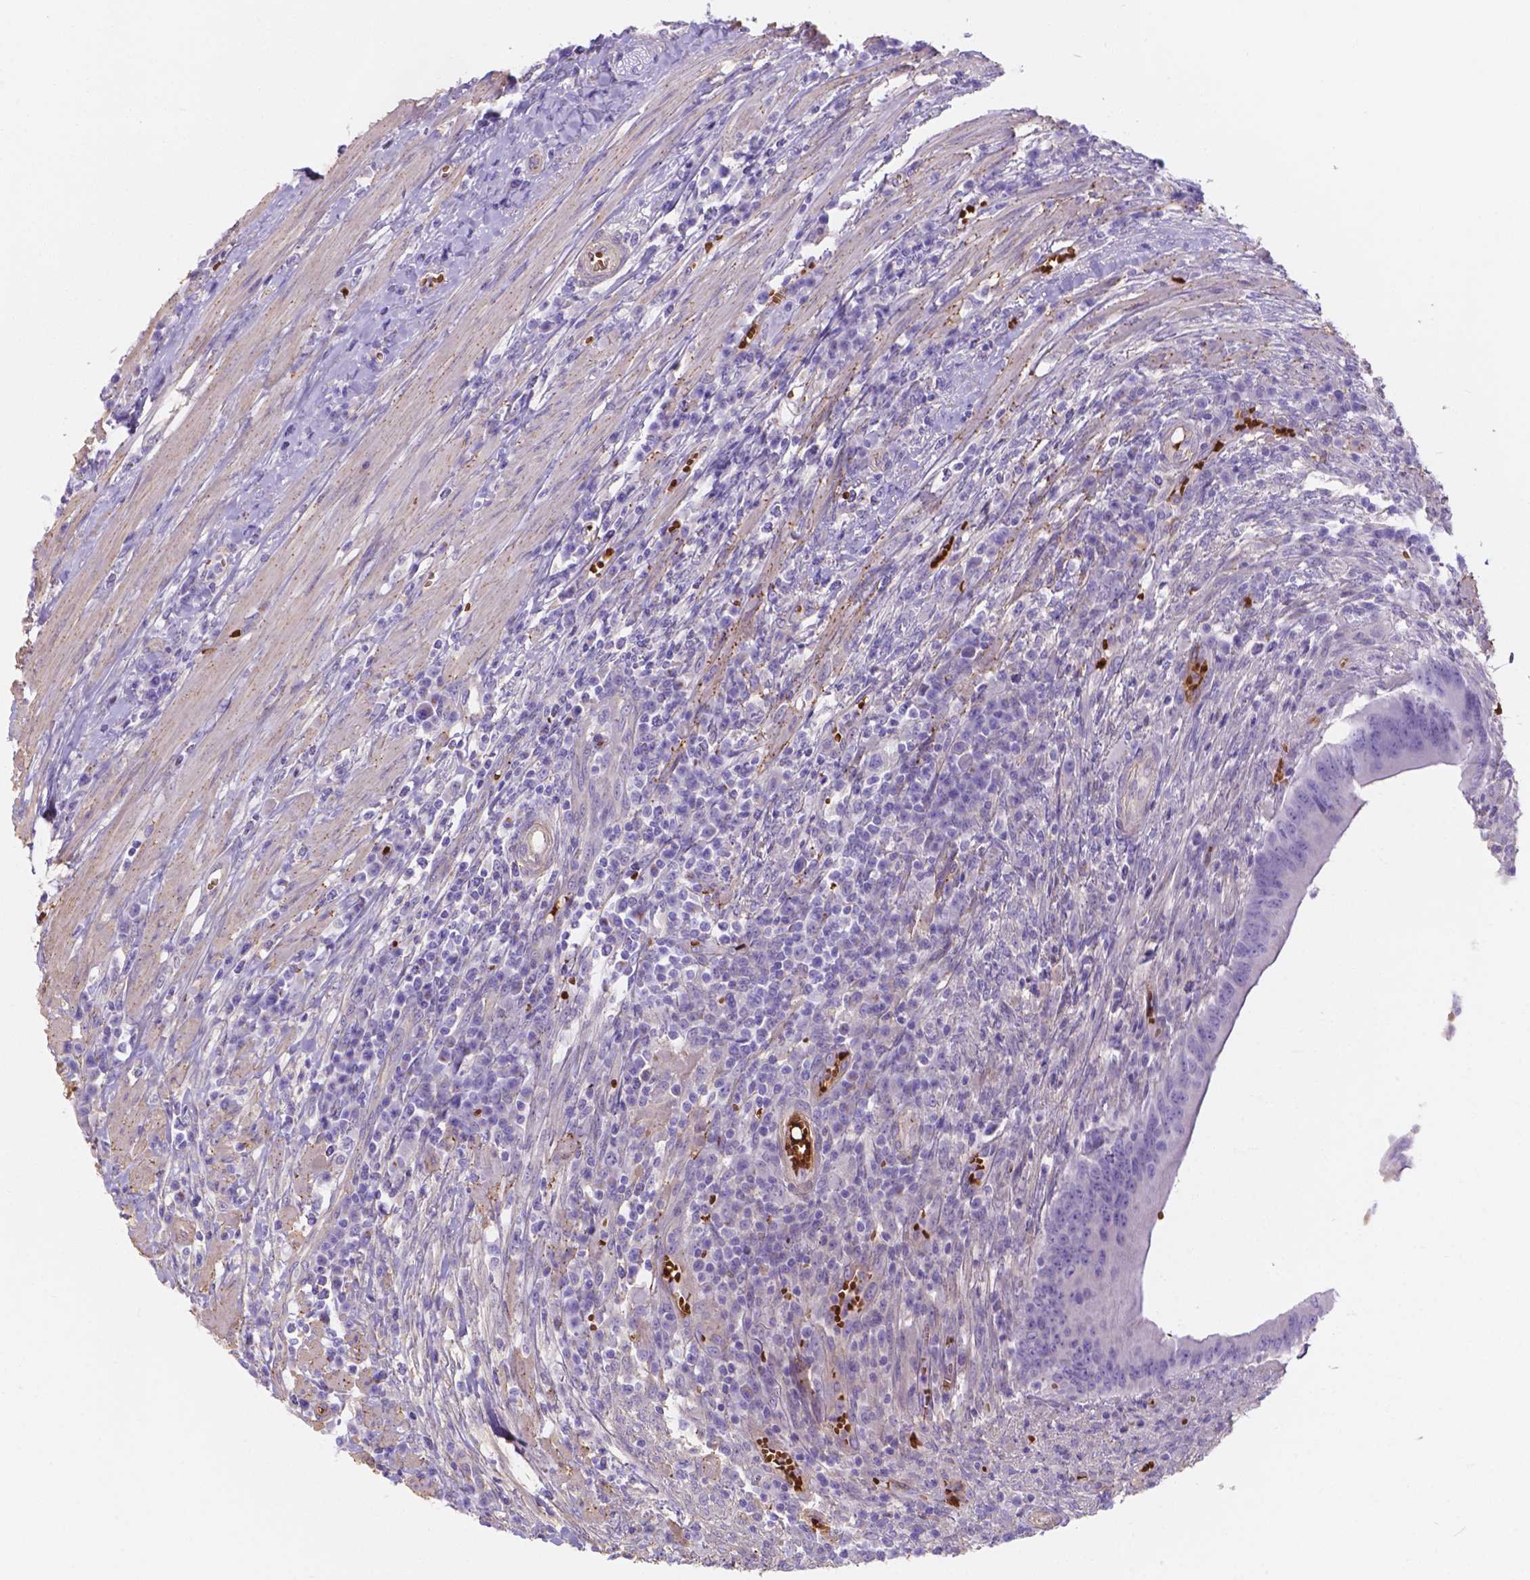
{"staining": {"intensity": "negative", "quantity": "none", "location": "none"}, "tissue": "colorectal cancer", "cell_type": "Tumor cells", "image_type": "cancer", "snomed": [{"axis": "morphology", "description": "Adenocarcinoma, NOS"}, {"axis": "topography", "description": "Colon"}], "caption": "Colorectal cancer was stained to show a protein in brown. There is no significant staining in tumor cells. Nuclei are stained in blue.", "gene": "SLC40A1", "patient": {"sex": "male", "age": 65}}